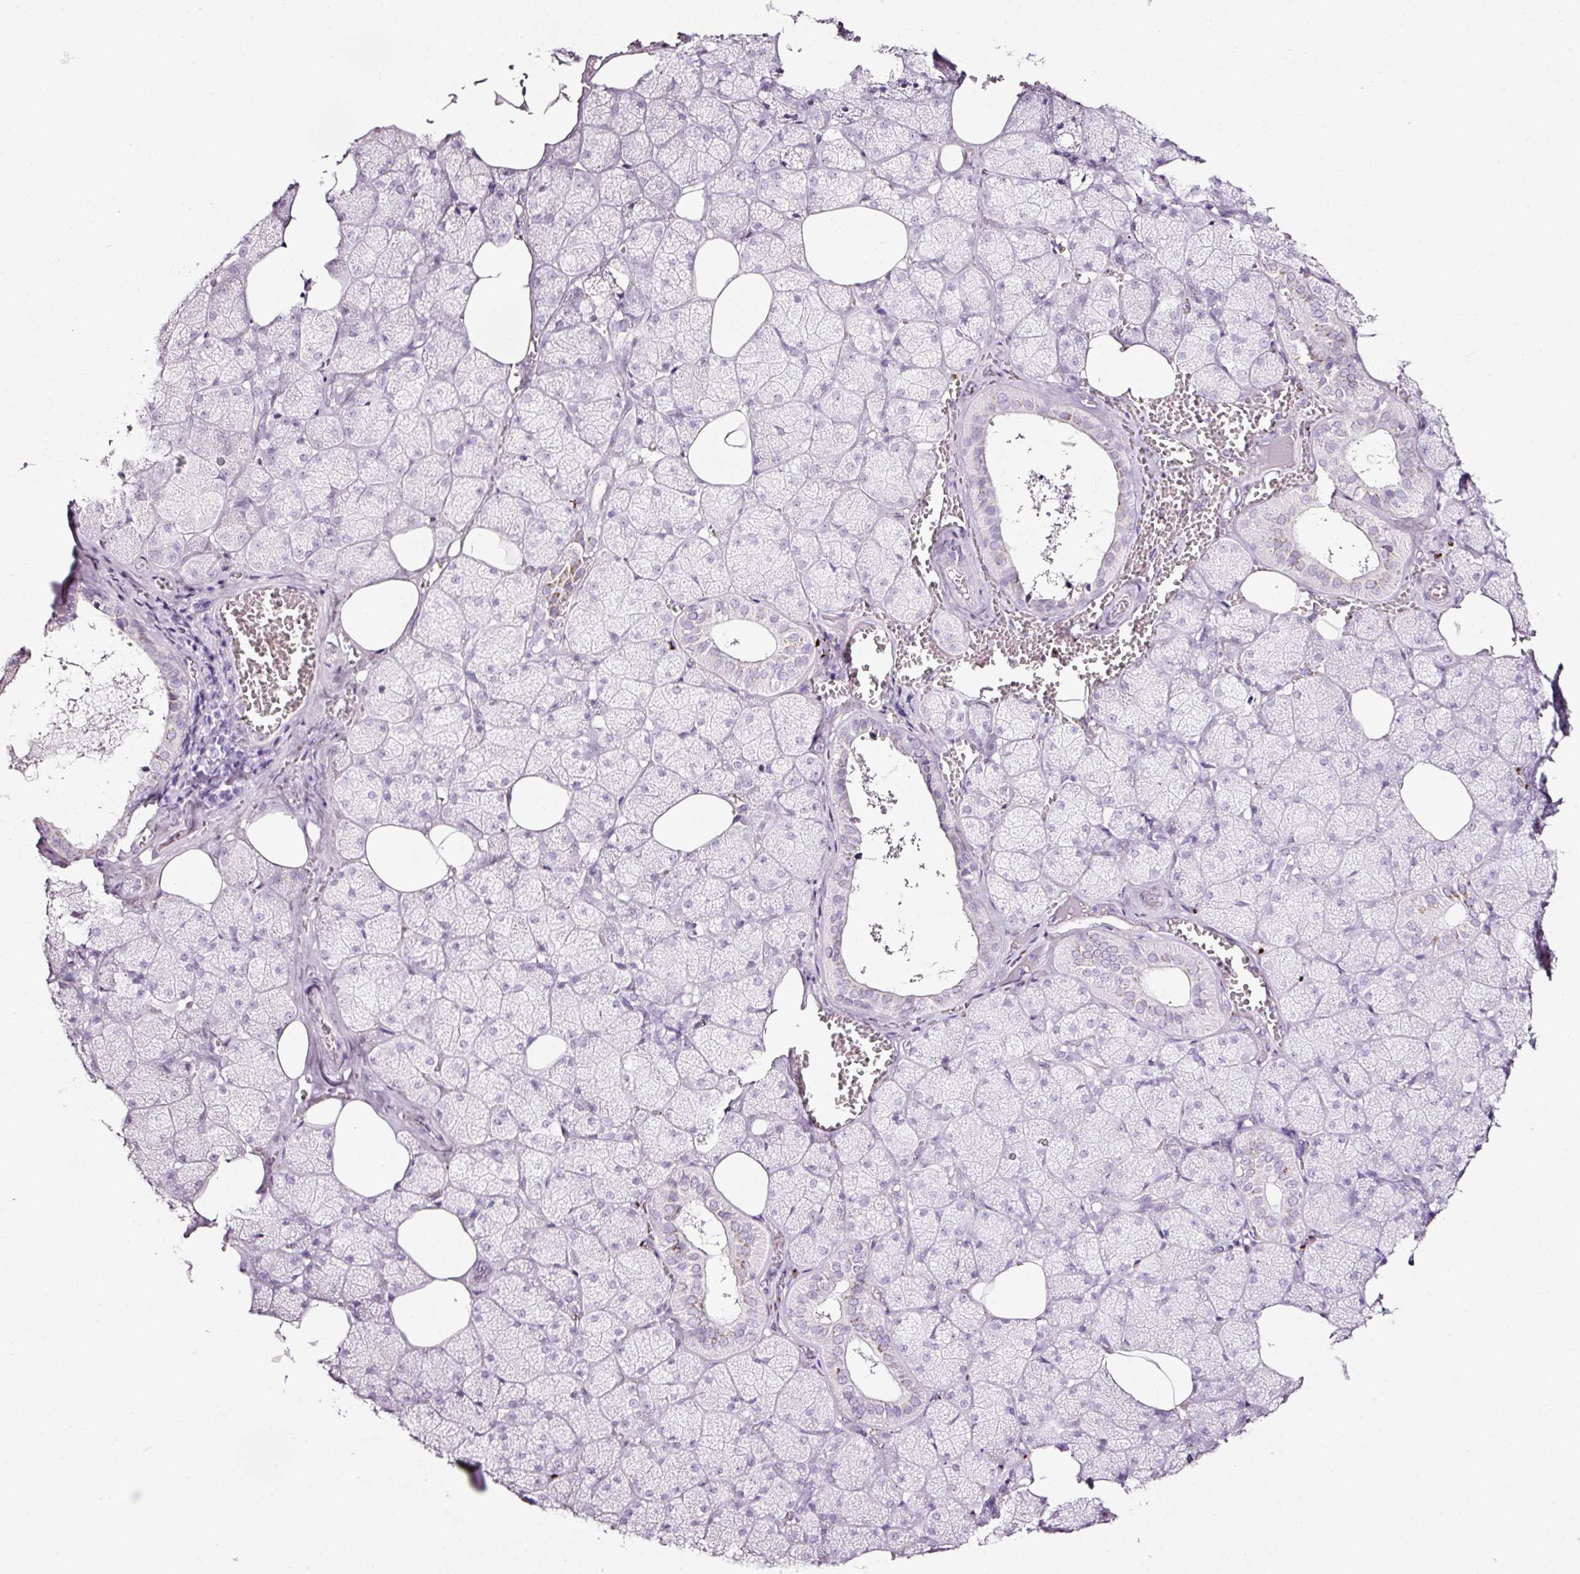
{"staining": {"intensity": "moderate", "quantity": "<25%", "location": "cytoplasmic/membranous"}, "tissue": "salivary gland", "cell_type": "Glandular cells", "image_type": "normal", "snomed": [{"axis": "morphology", "description": "Normal tissue, NOS"}, {"axis": "topography", "description": "Salivary gland"}, {"axis": "topography", "description": "Peripheral nerve tissue"}], "caption": "The micrograph shows immunohistochemical staining of unremarkable salivary gland. There is moderate cytoplasmic/membranous positivity is identified in about <25% of glandular cells.", "gene": "SDF4", "patient": {"sex": "male", "age": 38}}